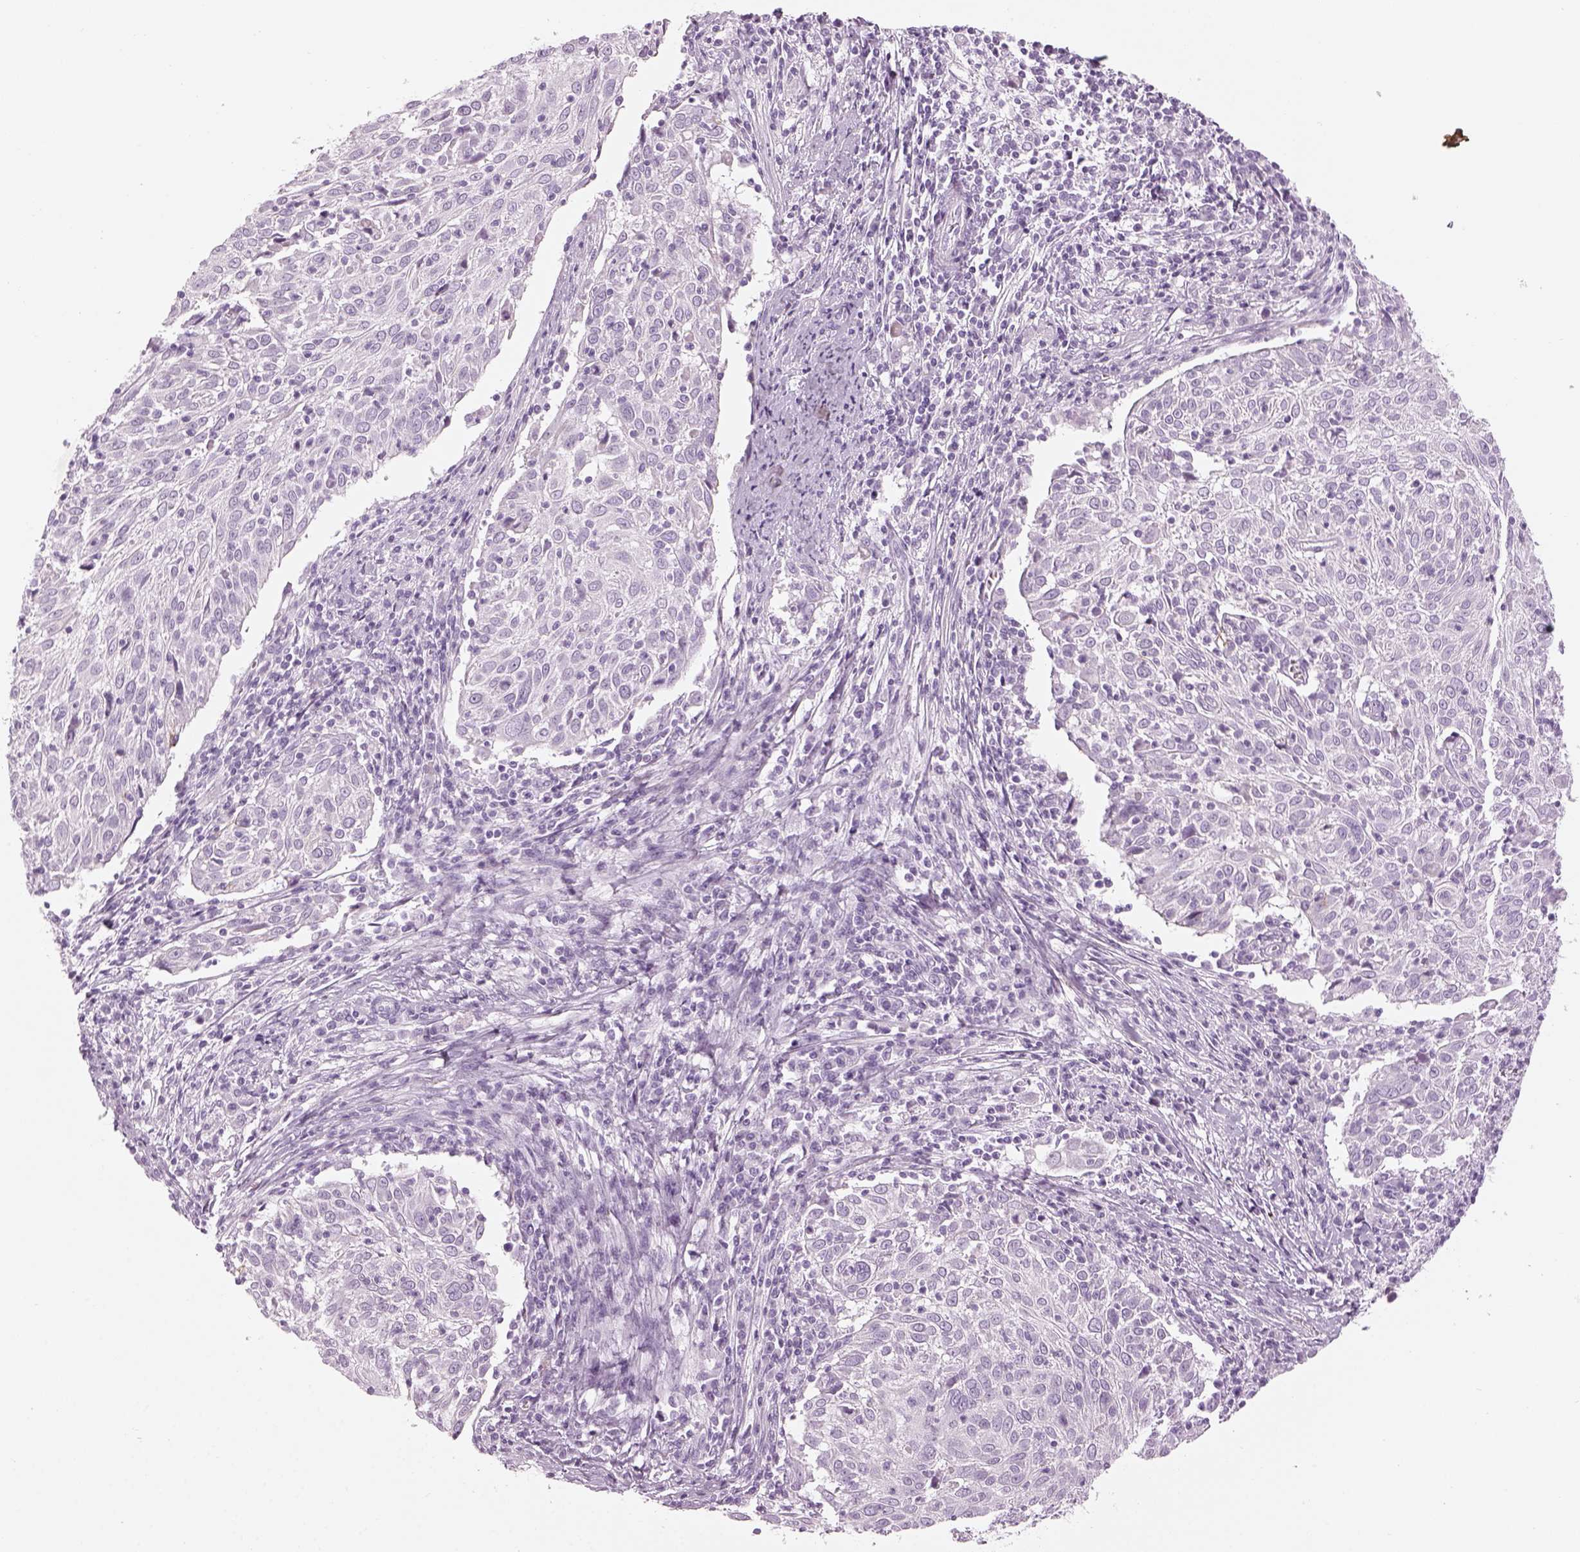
{"staining": {"intensity": "negative", "quantity": "none", "location": "none"}, "tissue": "cervical cancer", "cell_type": "Tumor cells", "image_type": "cancer", "snomed": [{"axis": "morphology", "description": "Squamous cell carcinoma, NOS"}, {"axis": "topography", "description": "Cervix"}], "caption": "An immunohistochemistry photomicrograph of cervical squamous cell carcinoma is shown. There is no staining in tumor cells of cervical squamous cell carcinoma.", "gene": "SAG", "patient": {"sex": "female", "age": 39}}